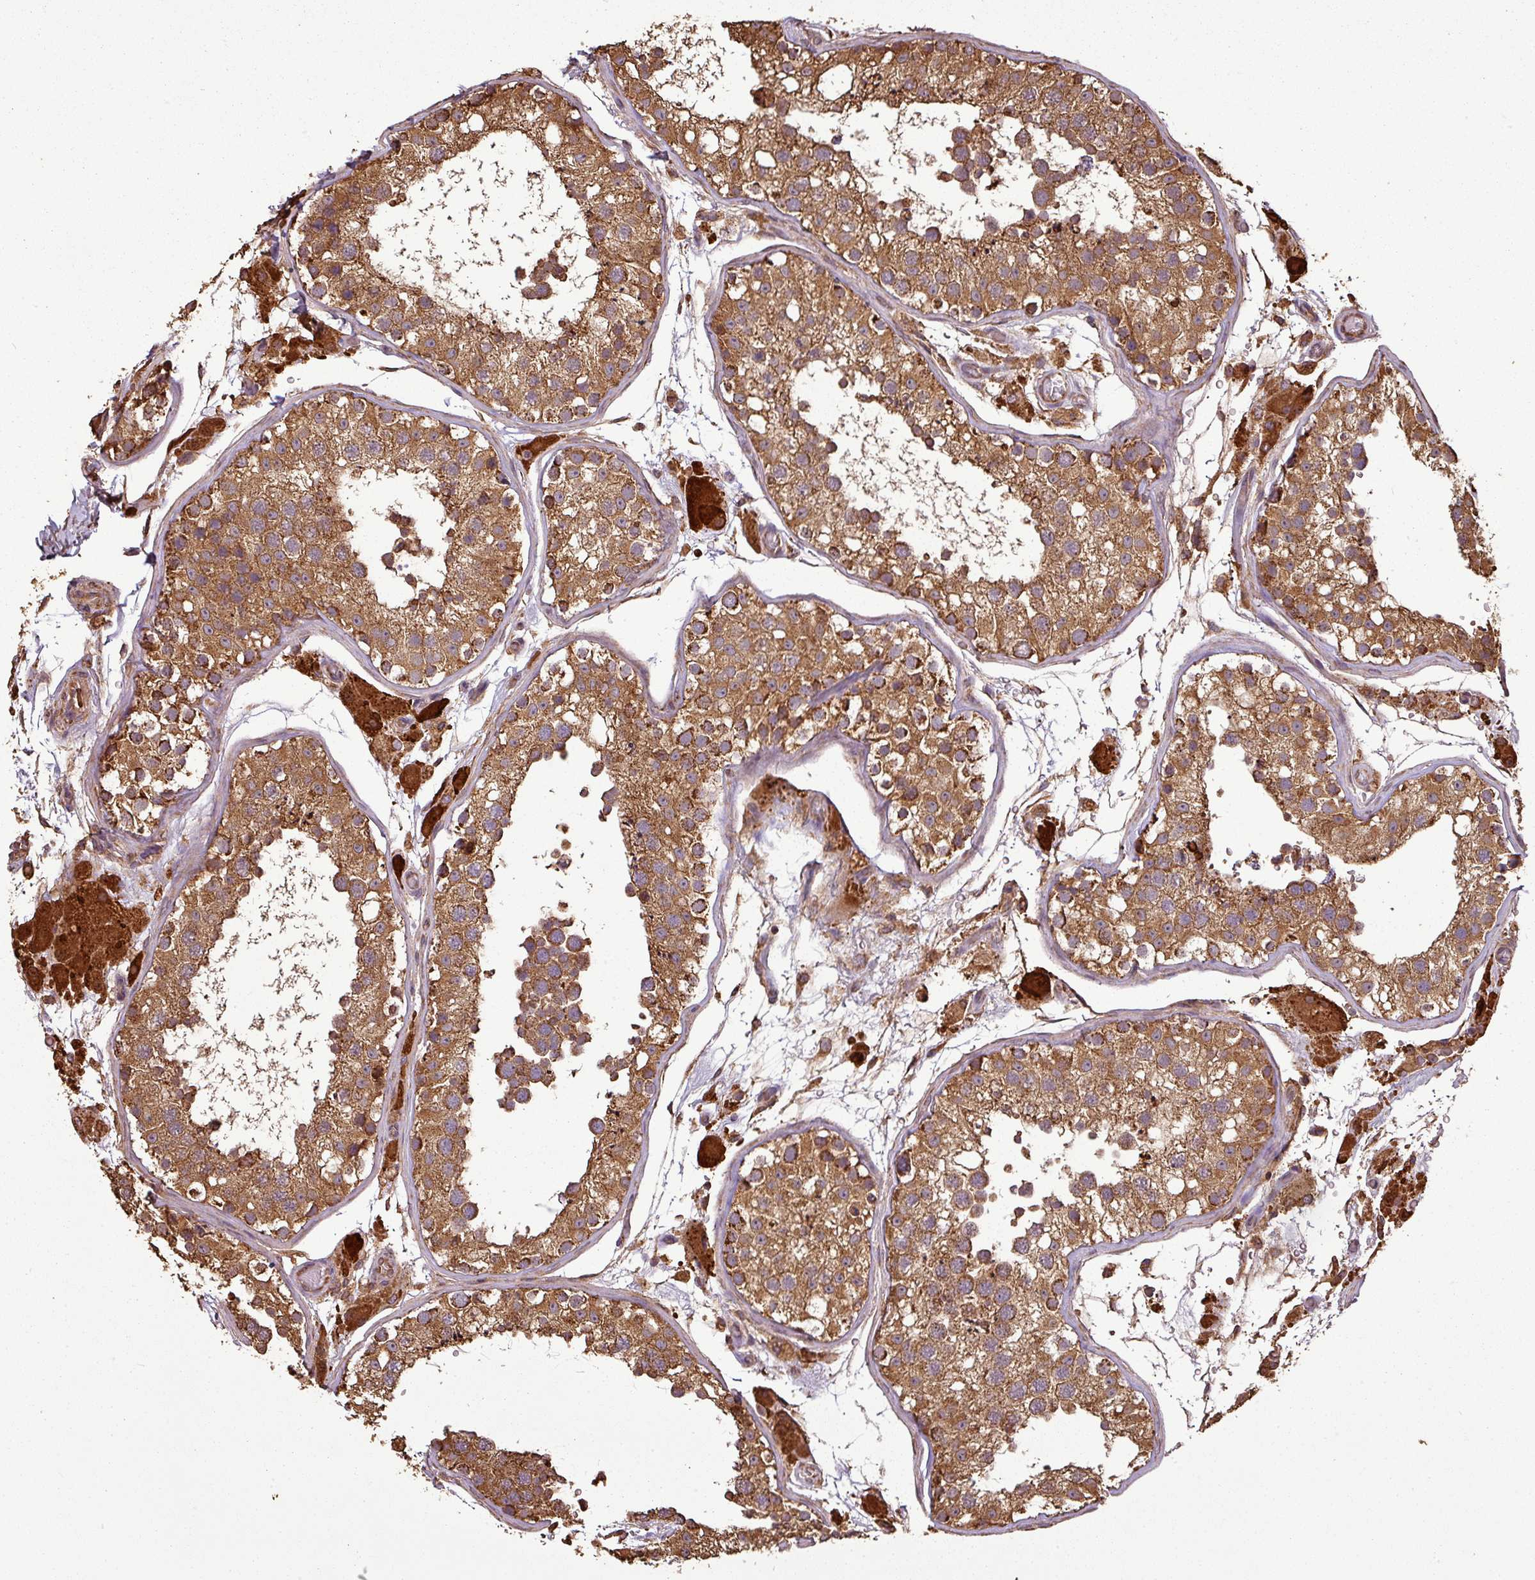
{"staining": {"intensity": "moderate", "quantity": ">75%", "location": "cytoplasmic/membranous"}, "tissue": "testis", "cell_type": "Cells in seminiferous ducts", "image_type": "normal", "snomed": [{"axis": "morphology", "description": "Normal tissue, NOS"}, {"axis": "topography", "description": "Testis"}], "caption": "Unremarkable testis demonstrates moderate cytoplasmic/membranous positivity in about >75% of cells in seminiferous ducts, visualized by immunohistochemistry.", "gene": "PLEKHM1", "patient": {"sex": "male", "age": 26}}